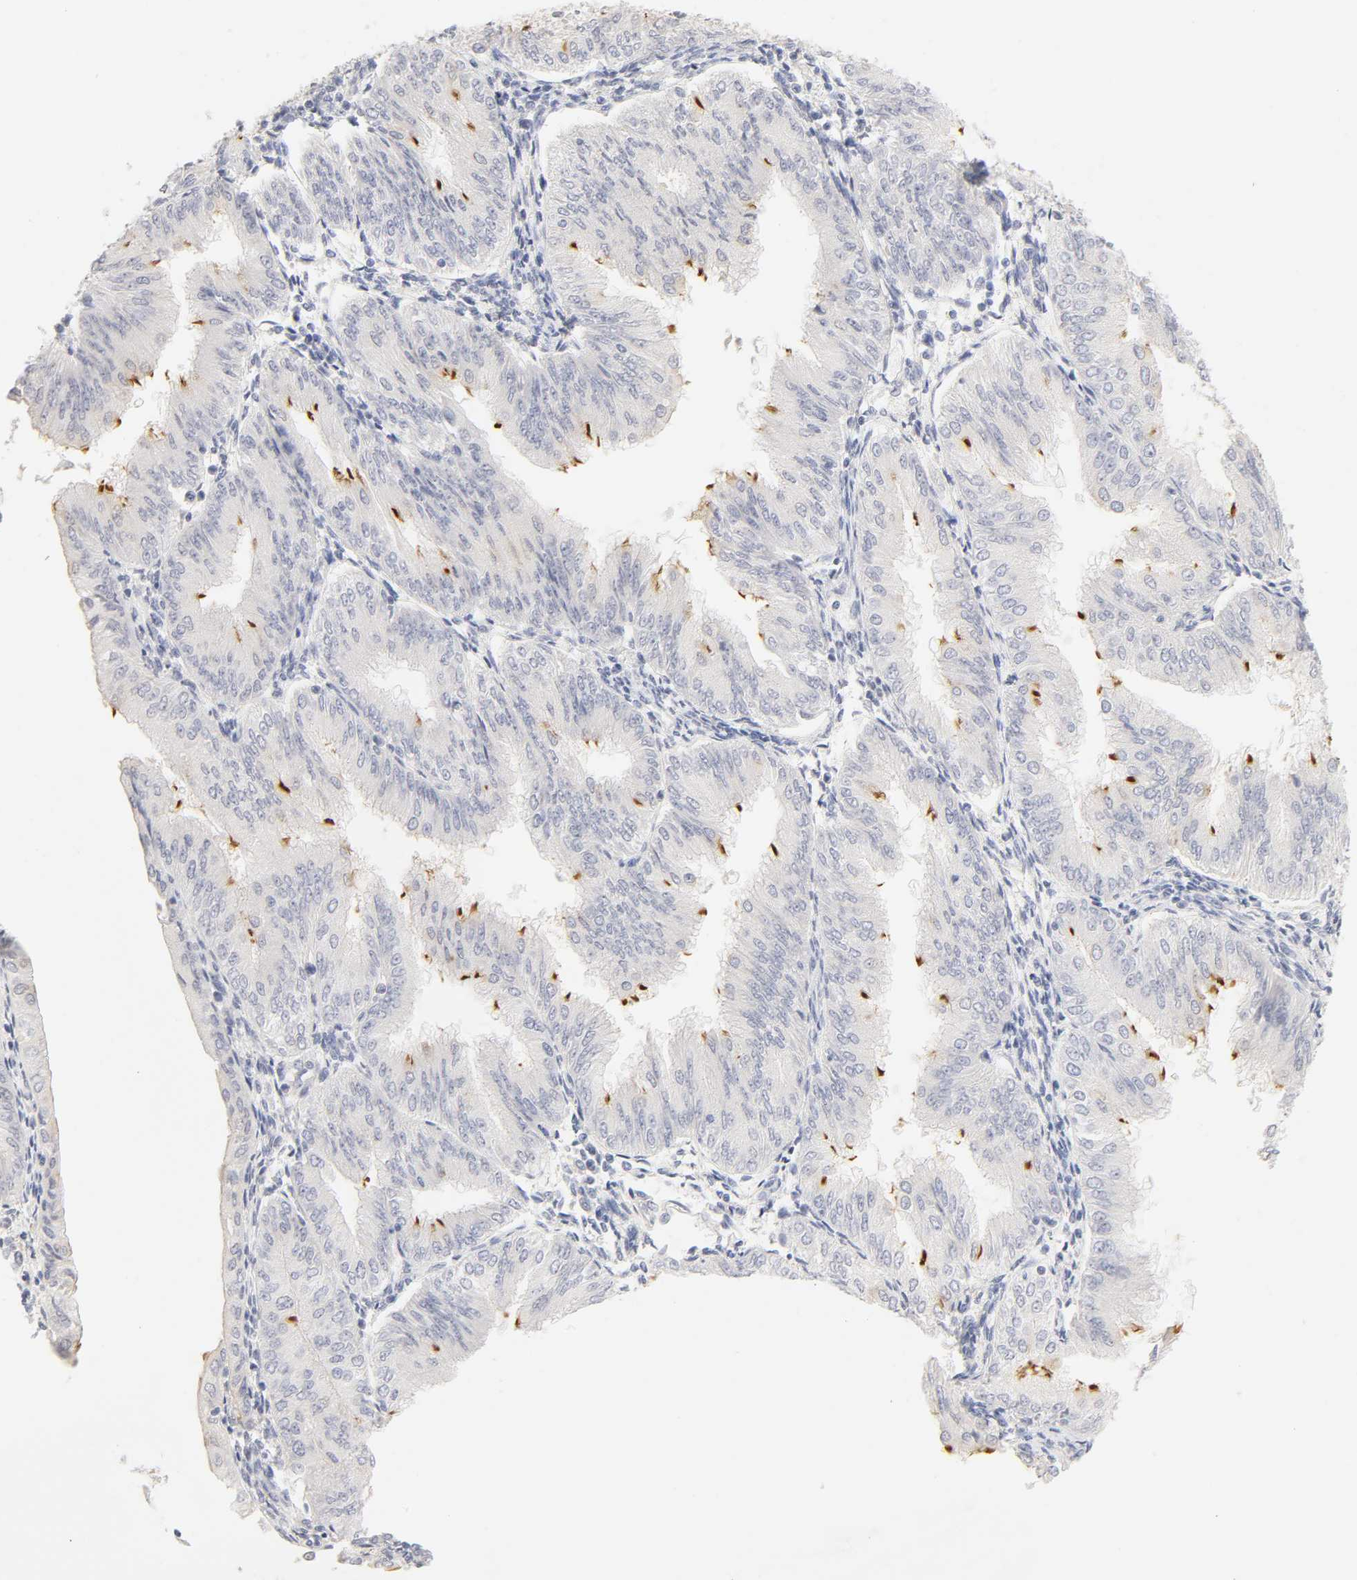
{"staining": {"intensity": "negative", "quantity": "none", "location": "none"}, "tissue": "endometrial cancer", "cell_type": "Tumor cells", "image_type": "cancer", "snomed": [{"axis": "morphology", "description": "Adenocarcinoma, NOS"}, {"axis": "topography", "description": "Endometrium"}], "caption": "An image of endometrial cancer stained for a protein demonstrates no brown staining in tumor cells.", "gene": "CYP4B1", "patient": {"sex": "female", "age": 53}}